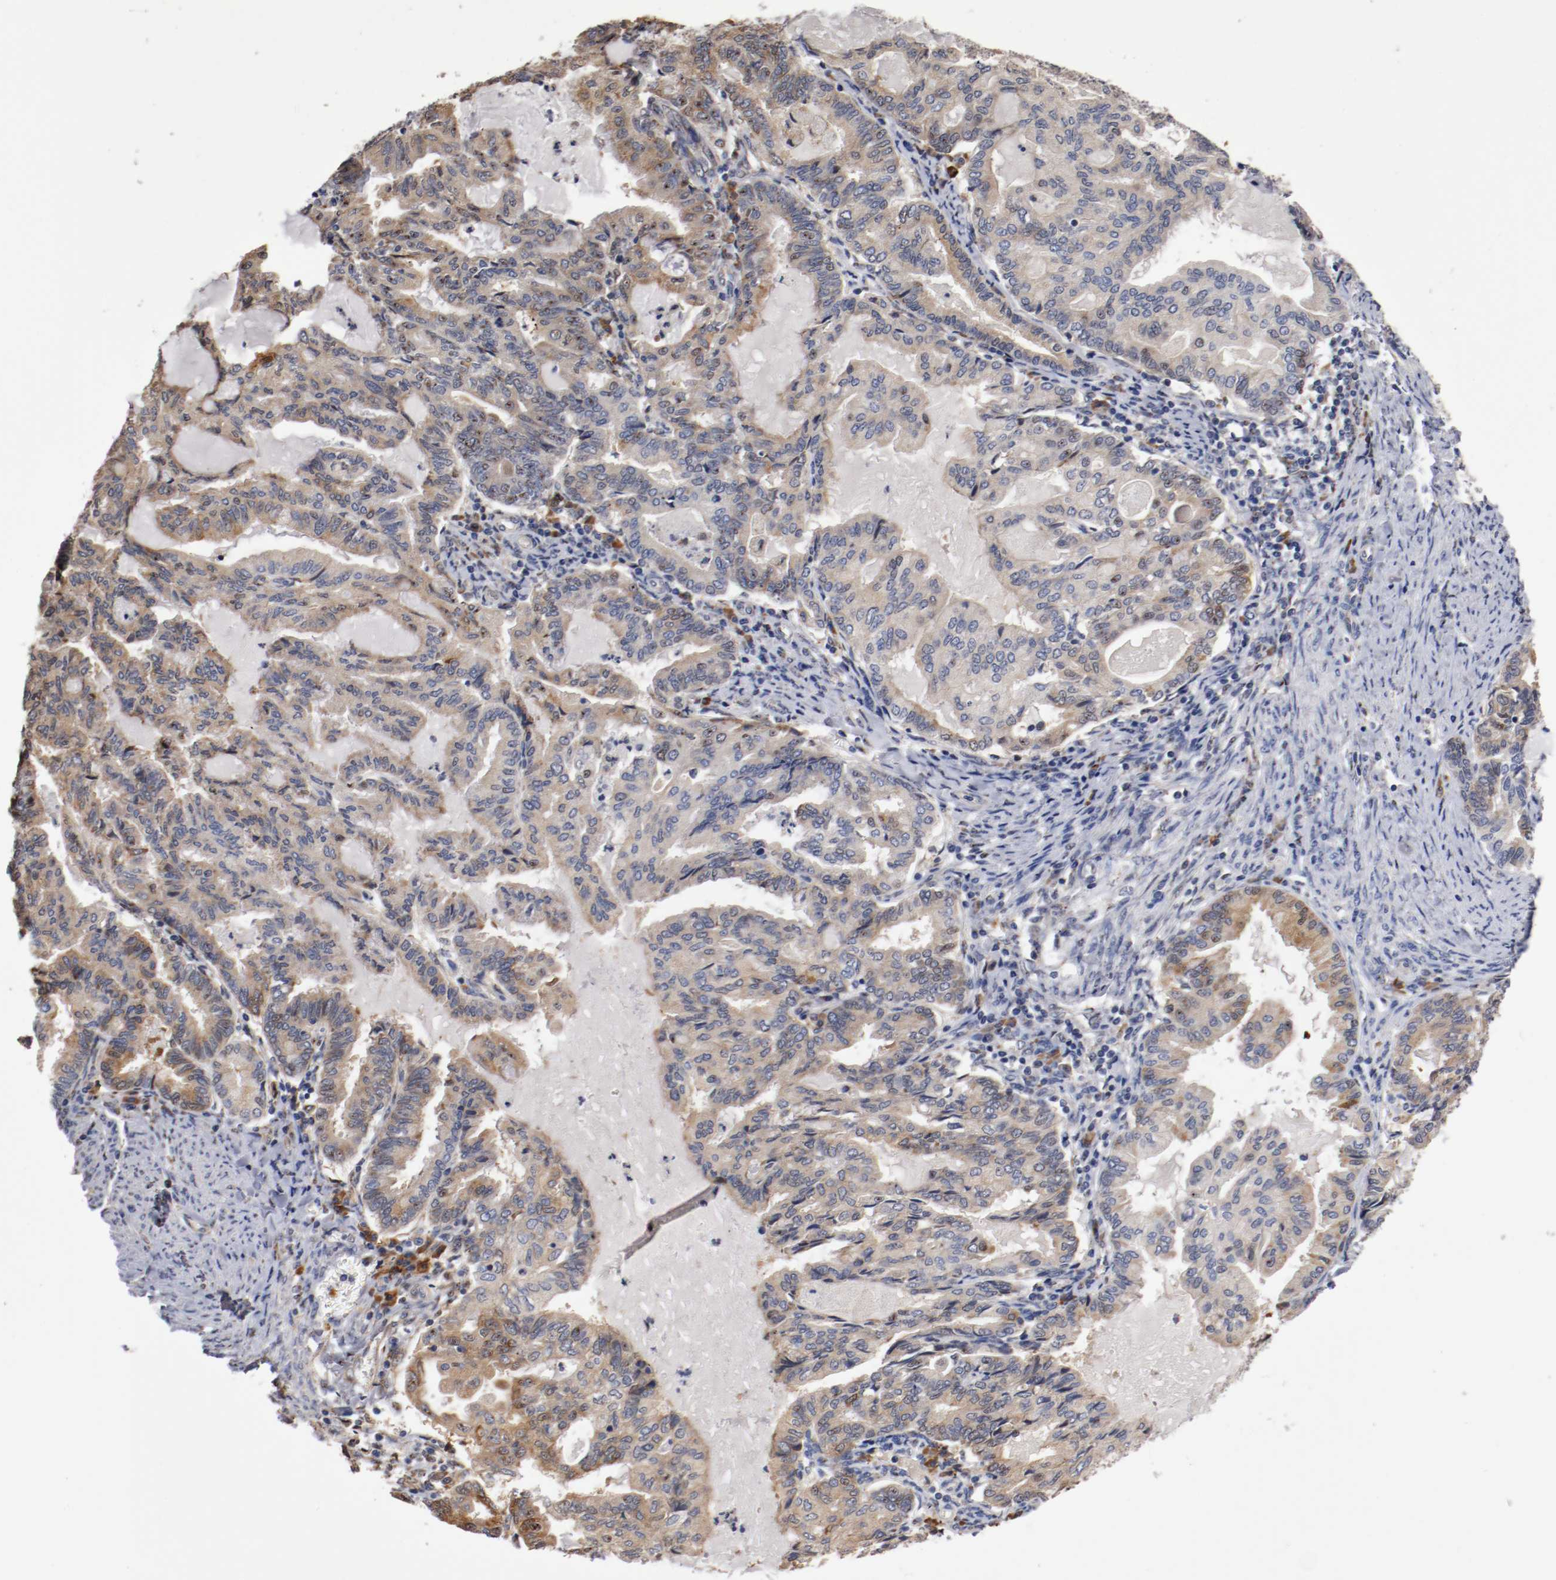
{"staining": {"intensity": "weak", "quantity": ">75%", "location": "cytoplasmic/membranous"}, "tissue": "endometrial cancer", "cell_type": "Tumor cells", "image_type": "cancer", "snomed": [{"axis": "morphology", "description": "Adenocarcinoma, NOS"}, {"axis": "topography", "description": "Endometrium"}], "caption": "A photomicrograph showing weak cytoplasmic/membranous expression in approximately >75% of tumor cells in endometrial cancer (adenocarcinoma), as visualized by brown immunohistochemical staining.", "gene": "TNFSF13", "patient": {"sex": "female", "age": 86}}